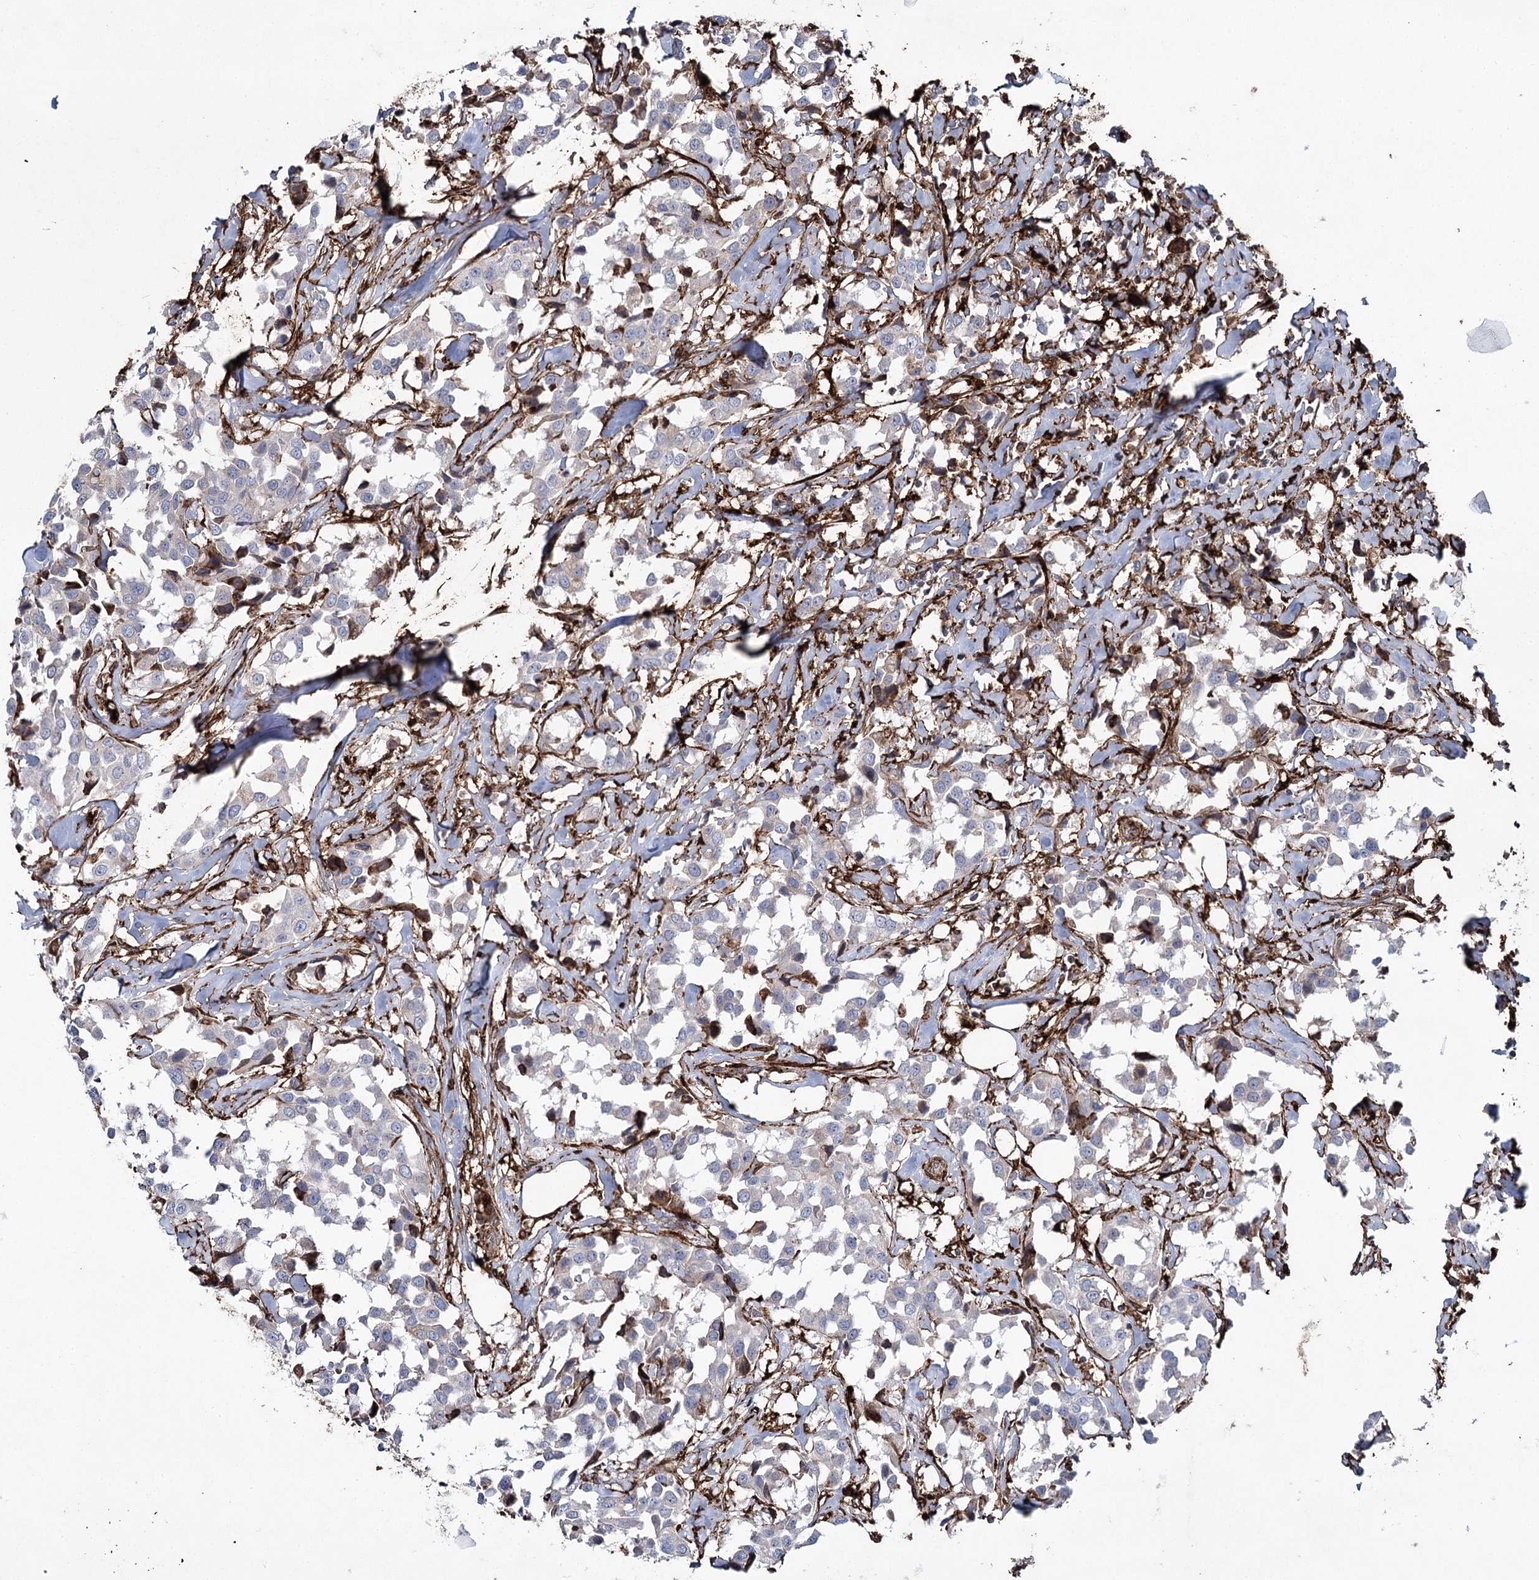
{"staining": {"intensity": "negative", "quantity": "none", "location": "none"}, "tissue": "breast cancer", "cell_type": "Tumor cells", "image_type": "cancer", "snomed": [{"axis": "morphology", "description": "Duct carcinoma"}, {"axis": "topography", "description": "Breast"}], "caption": "High magnification brightfield microscopy of infiltrating ductal carcinoma (breast) stained with DAB (3,3'-diaminobenzidine) (brown) and counterstained with hematoxylin (blue): tumor cells show no significant positivity.", "gene": "DCUN1D4", "patient": {"sex": "female", "age": 80}}